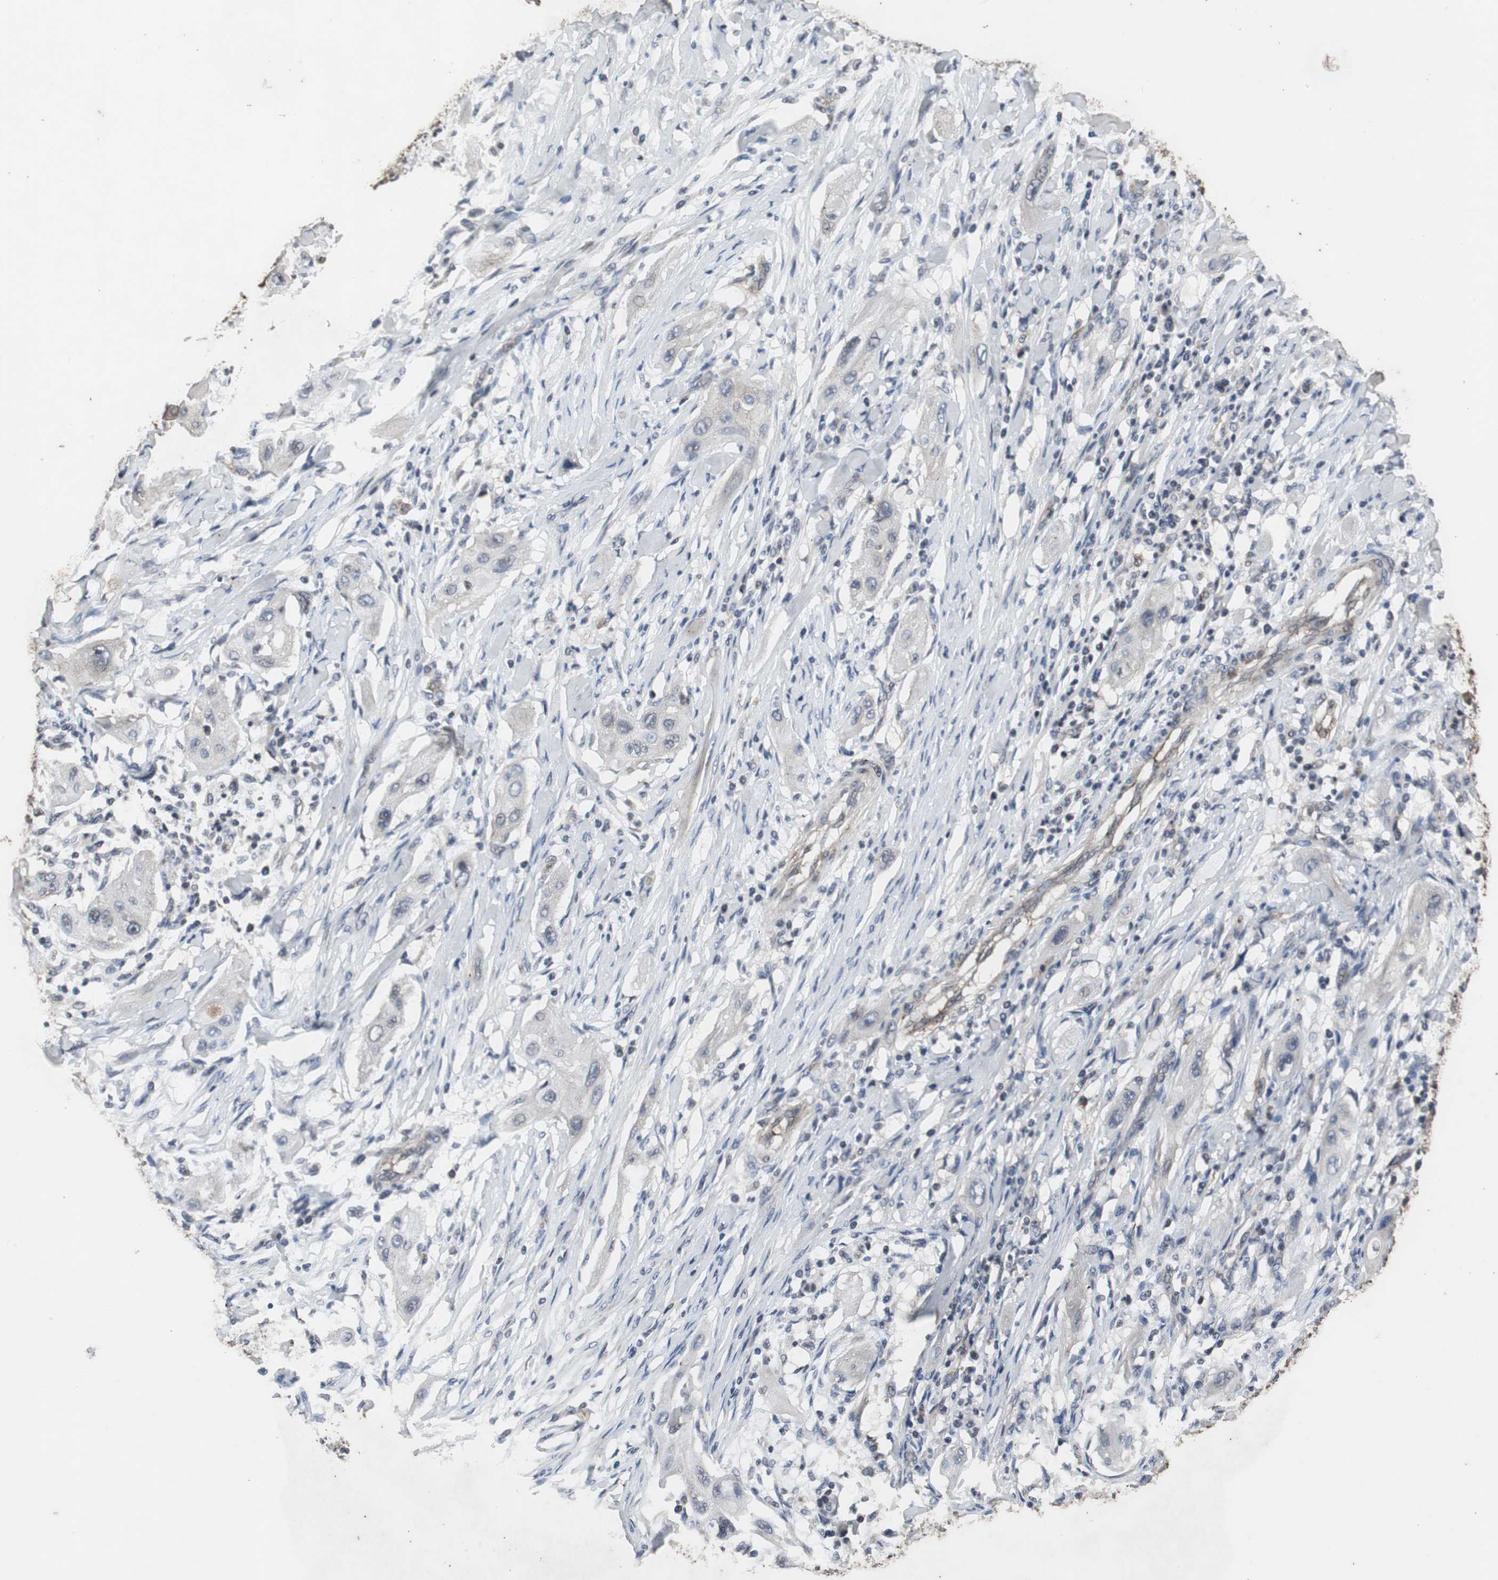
{"staining": {"intensity": "negative", "quantity": "none", "location": "none"}, "tissue": "lung cancer", "cell_type": "Tumor cells", "image_type": "cancer", "snomed": [{"axis": "morphology", "description": "Squamous cell carcinoma, NOS"}, {"axis": "topography", "description": "Lung"}], "caption": "The photomicrograph exhibits no significant staining in tumor cells of lung squamous cell carcinoma.", "gene": "CRADD", "patient": {"sex": "female", "age": 47}}